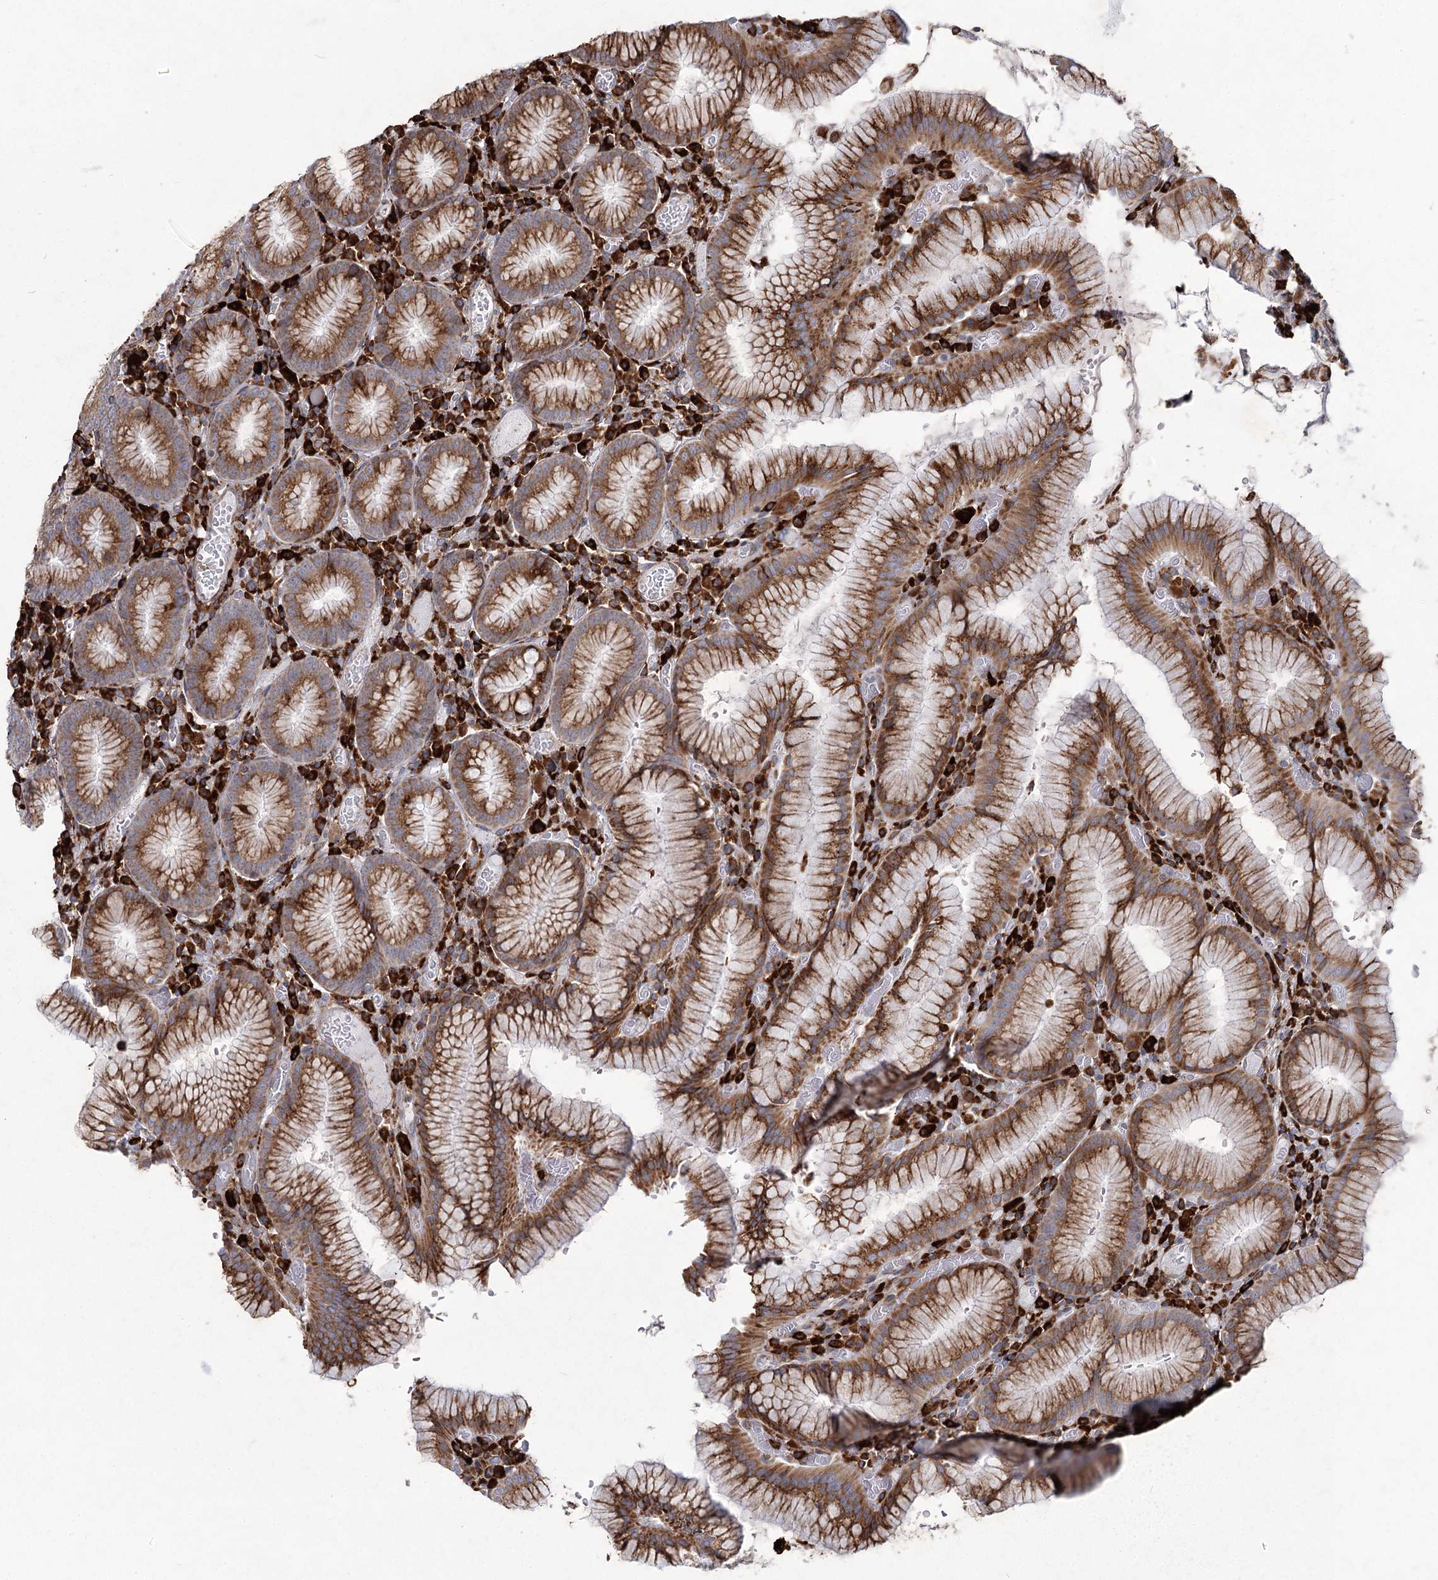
{"staining": {"intensity": "moderate", "quantity": ">75%", "location": "cytoplasmic/membranous"}, "tissue": "stomach", "cell_type": "Glandular cells", "image_type": "normal", "snomed": [{"axis": "morphology", "description": "Normal tissue, NOS"}, {"axis": "topography", "description": "Stomach"}], "caption": "Glandular cells demonstrate medium levels of moderate cytoplasmic/membranous staining in about >75% of cells in benign stomach.", "gene": "NHLRC2", "patient": {"sex": "male", "age": 55}}